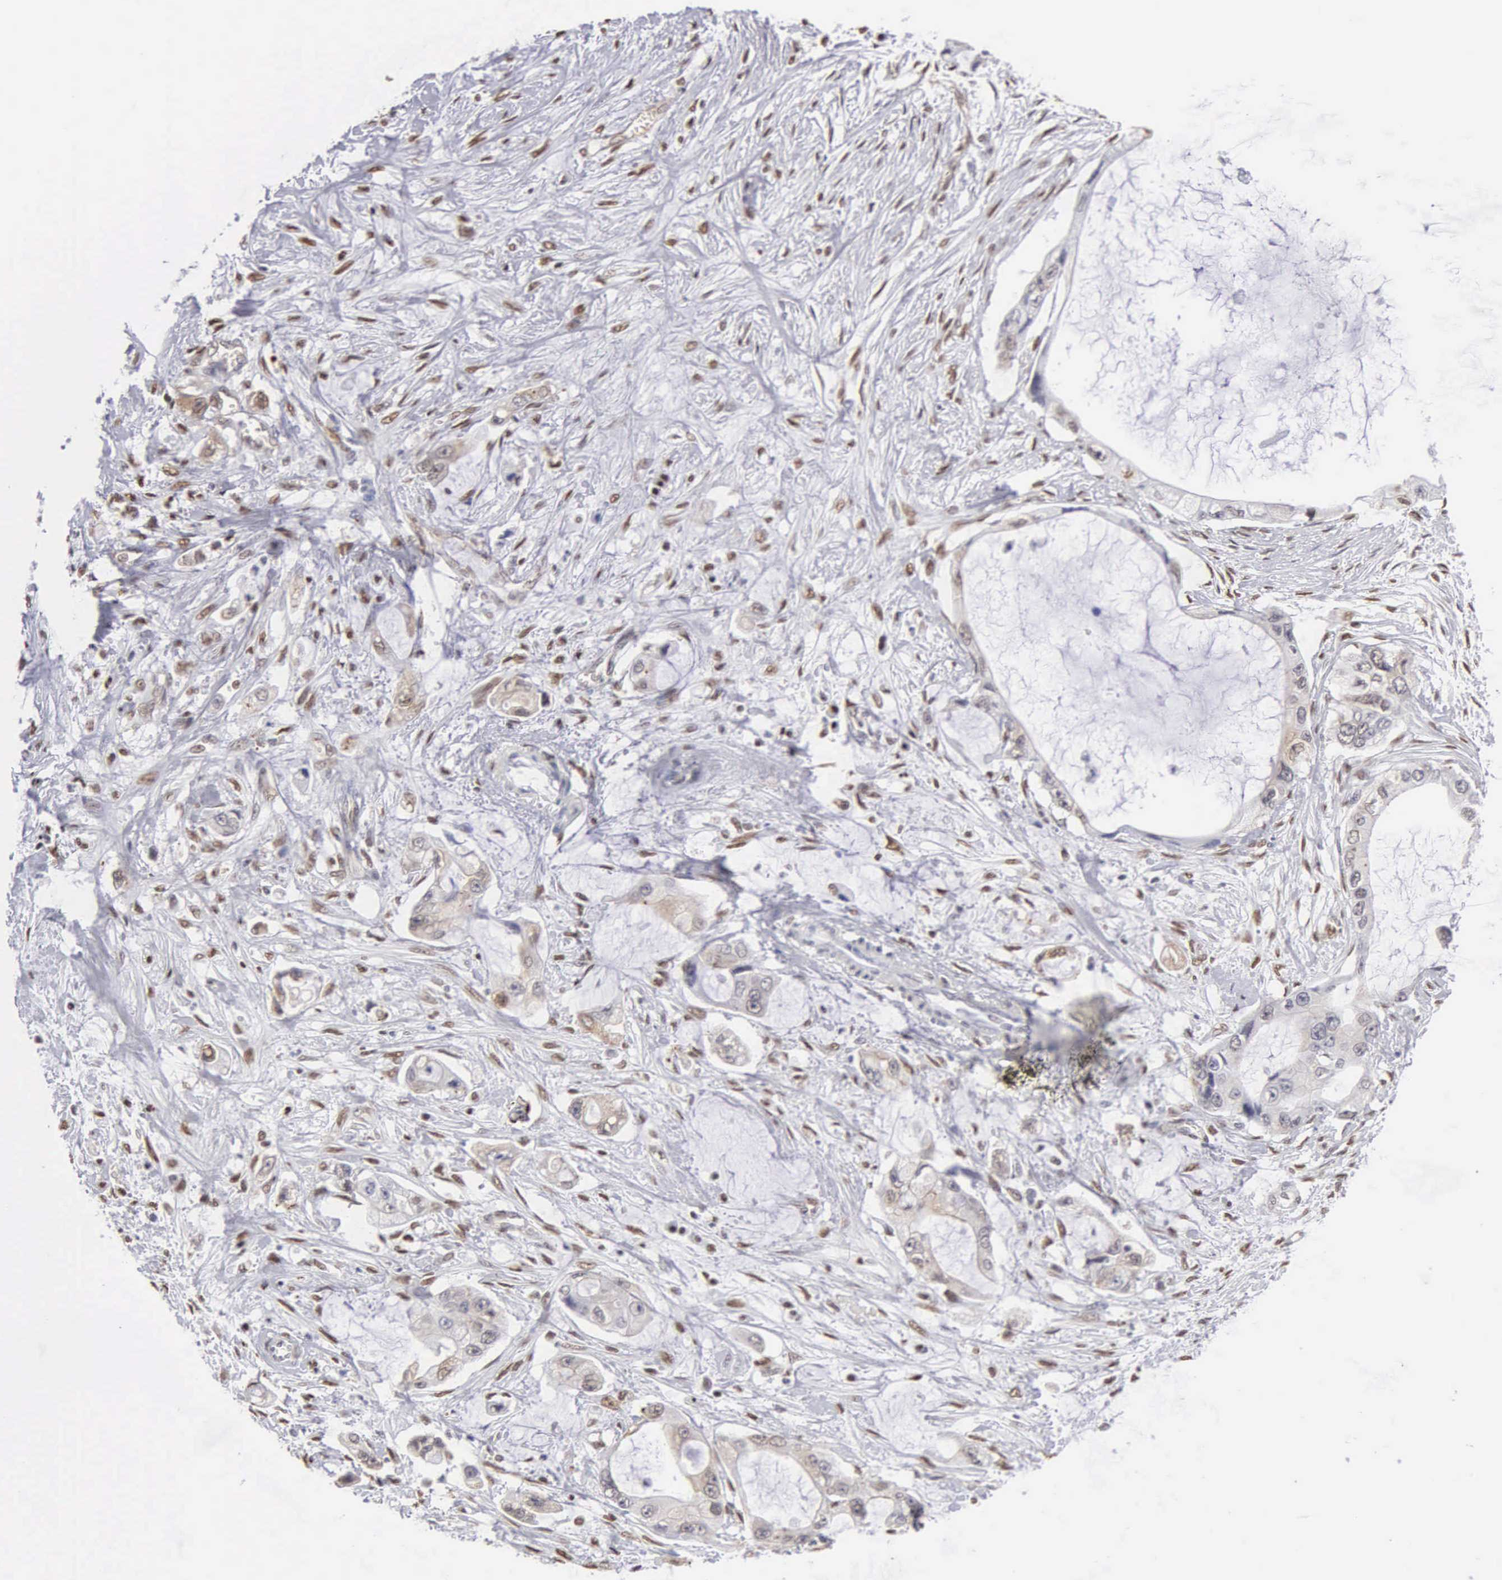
{"staining": {"intensity": "weak", "quantity": "<25%", "location": "cytoplasmic/membranous,nuclear"}, "tissue": "pancreatic cancer", "cell_type": "Tumor cells", "image_type": "cancer", "snomed": [{"axis": "morphology", "description": "Adenocarcinoma, NOS"}, {"axis": "topography", "description": "Pancreas"}, {"axis": "topography", "description": "Stomach, upper"}], "caption": "Tumor cells show no significant protein positivity in pancreatic adenocarcinoma.", "gene": "CCNG1", "patient": {"sex": "male", "age": 77}}